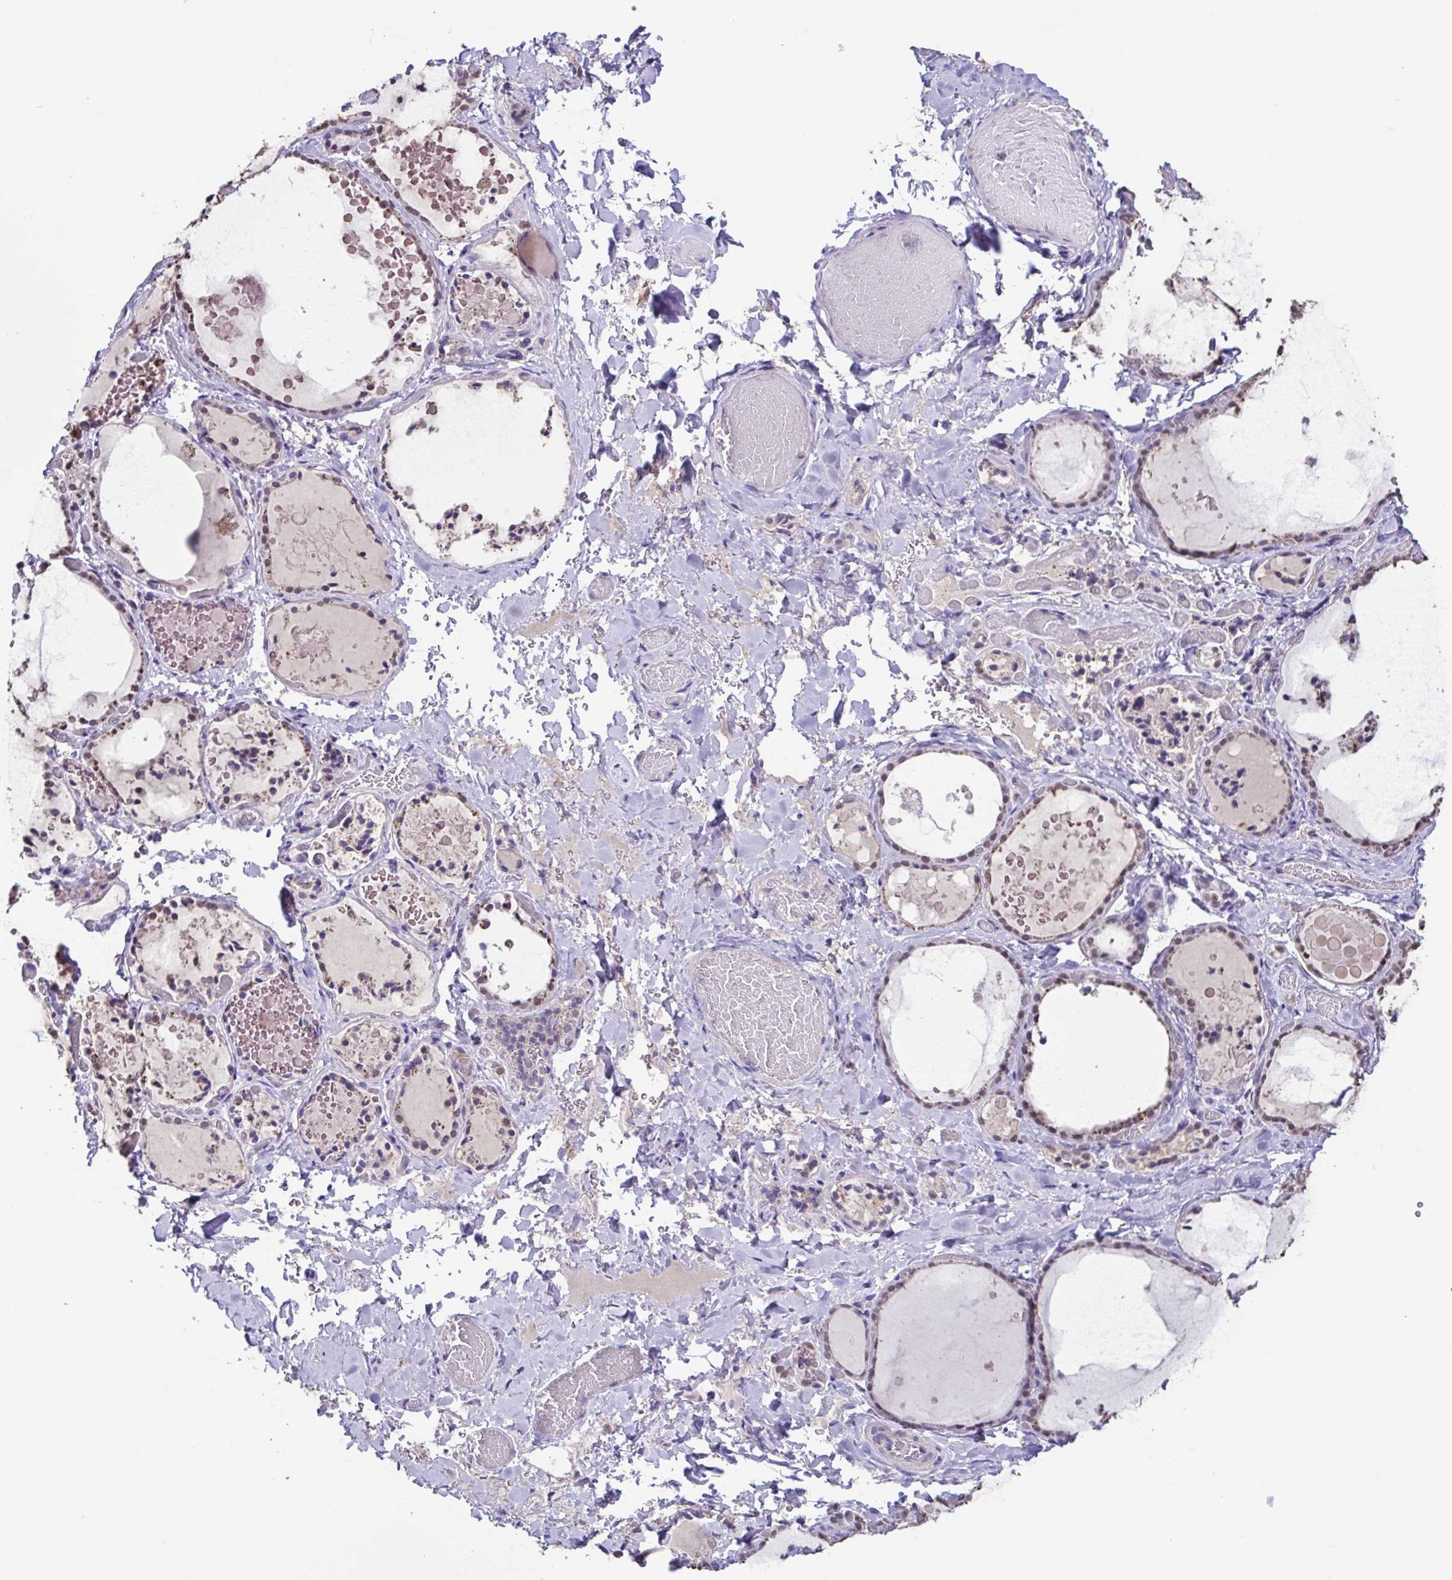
{"staining": {"intensity": "weak", "quantity": "25%-75%", "location": "nuclear"}, "tissue": "thyroid gland", "cell_type": "Glandular cells", "image_type": "normal", "snomed": [{"axis": "morphology", "description": "Normal tissue, NOS"}, {"axis": "topography", "description": "Thyroid gland"}], "caption": "Immunohistochemistry micrograph of benign thyroid gland: human thyroid gland stained using IHC reveals low levels of weak protein expression localized specifically in the nuclear of glandular cells, appearing as a nuclear brown color.", "gene": "ACTRT3", "patient": {"sex": "female", "age": 56}}